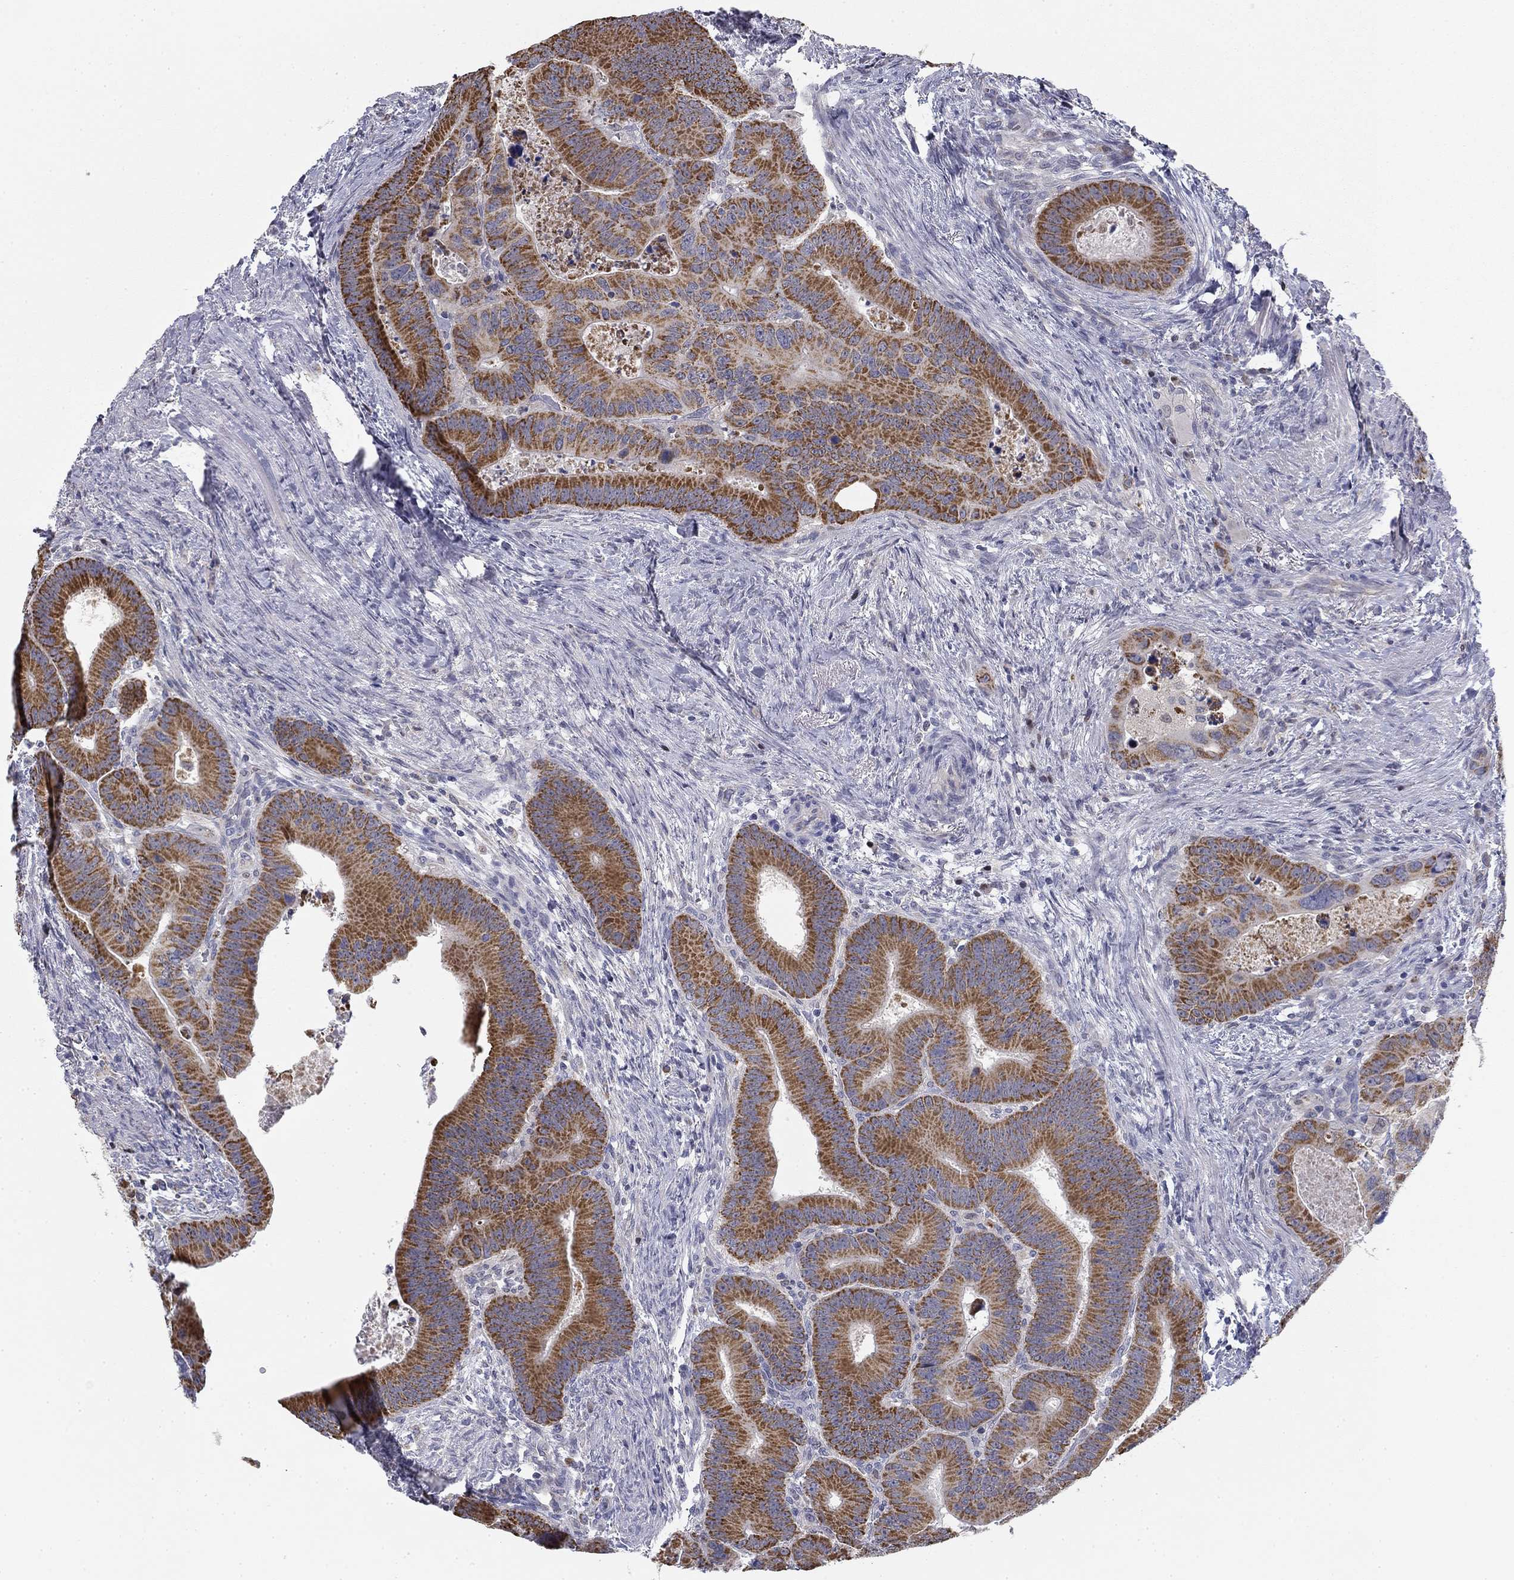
{"staining": {"intensity": "moderate", "quantity": ">75%", "location": "cytoplasmic/membranous"}, "tissue": "colorectal cancer", "cell_type": "Tumor cells", "image_type": "cancer", "snomed": [{"axis": "morphology", "description": "Adenocarcinoma, NOS"}, {"axis": "topography", "description": "Rectum"}], "caption": "Moderate cytoplasmic/membranous protein positivity is appreciated in approximately >75% of tumor cells in adenocarcinoma (colorectal).", "gene": "SLC2A9", "patient": {"sex": "male", "age": 64}}